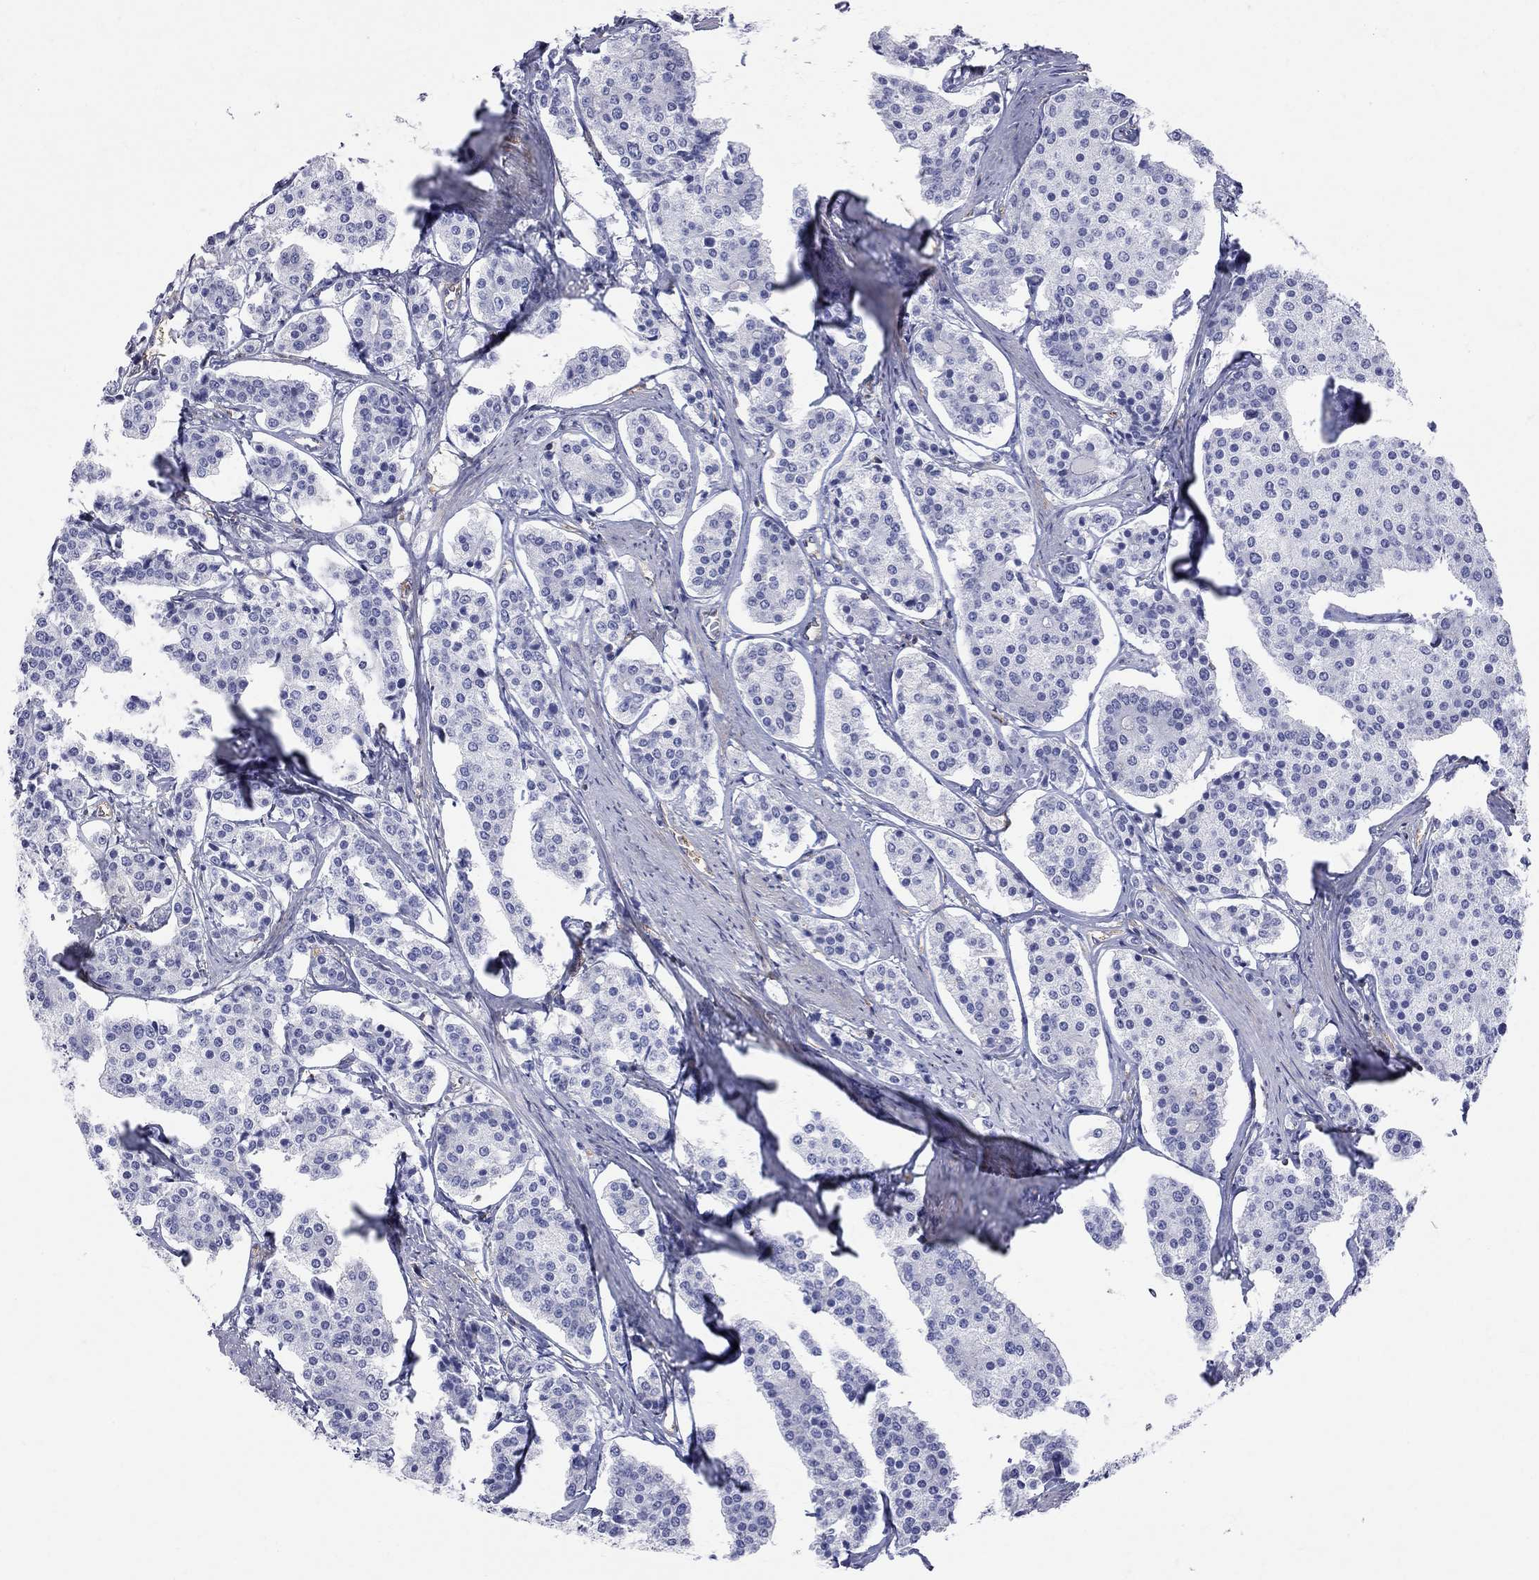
{"staining": {"intensity": "negative", "quantity": "none", "location": "none"}, "tissue": "carcinoid", "cell_type": "Tumor cells", "image_type": "cancer", "snomed": [{"axis": "morphology", "description": "Carcinoid, malignant, NOS"}, {"axis": "topography", "description": "Small intestine"}], "caption": "IHC image of neoplastic tissue: malignant carcinoid stained with DAB exhibits no significant protein staining in tumor cells.", "gene": "ABI3", "patient": {"sex": "female", "age": 65}}